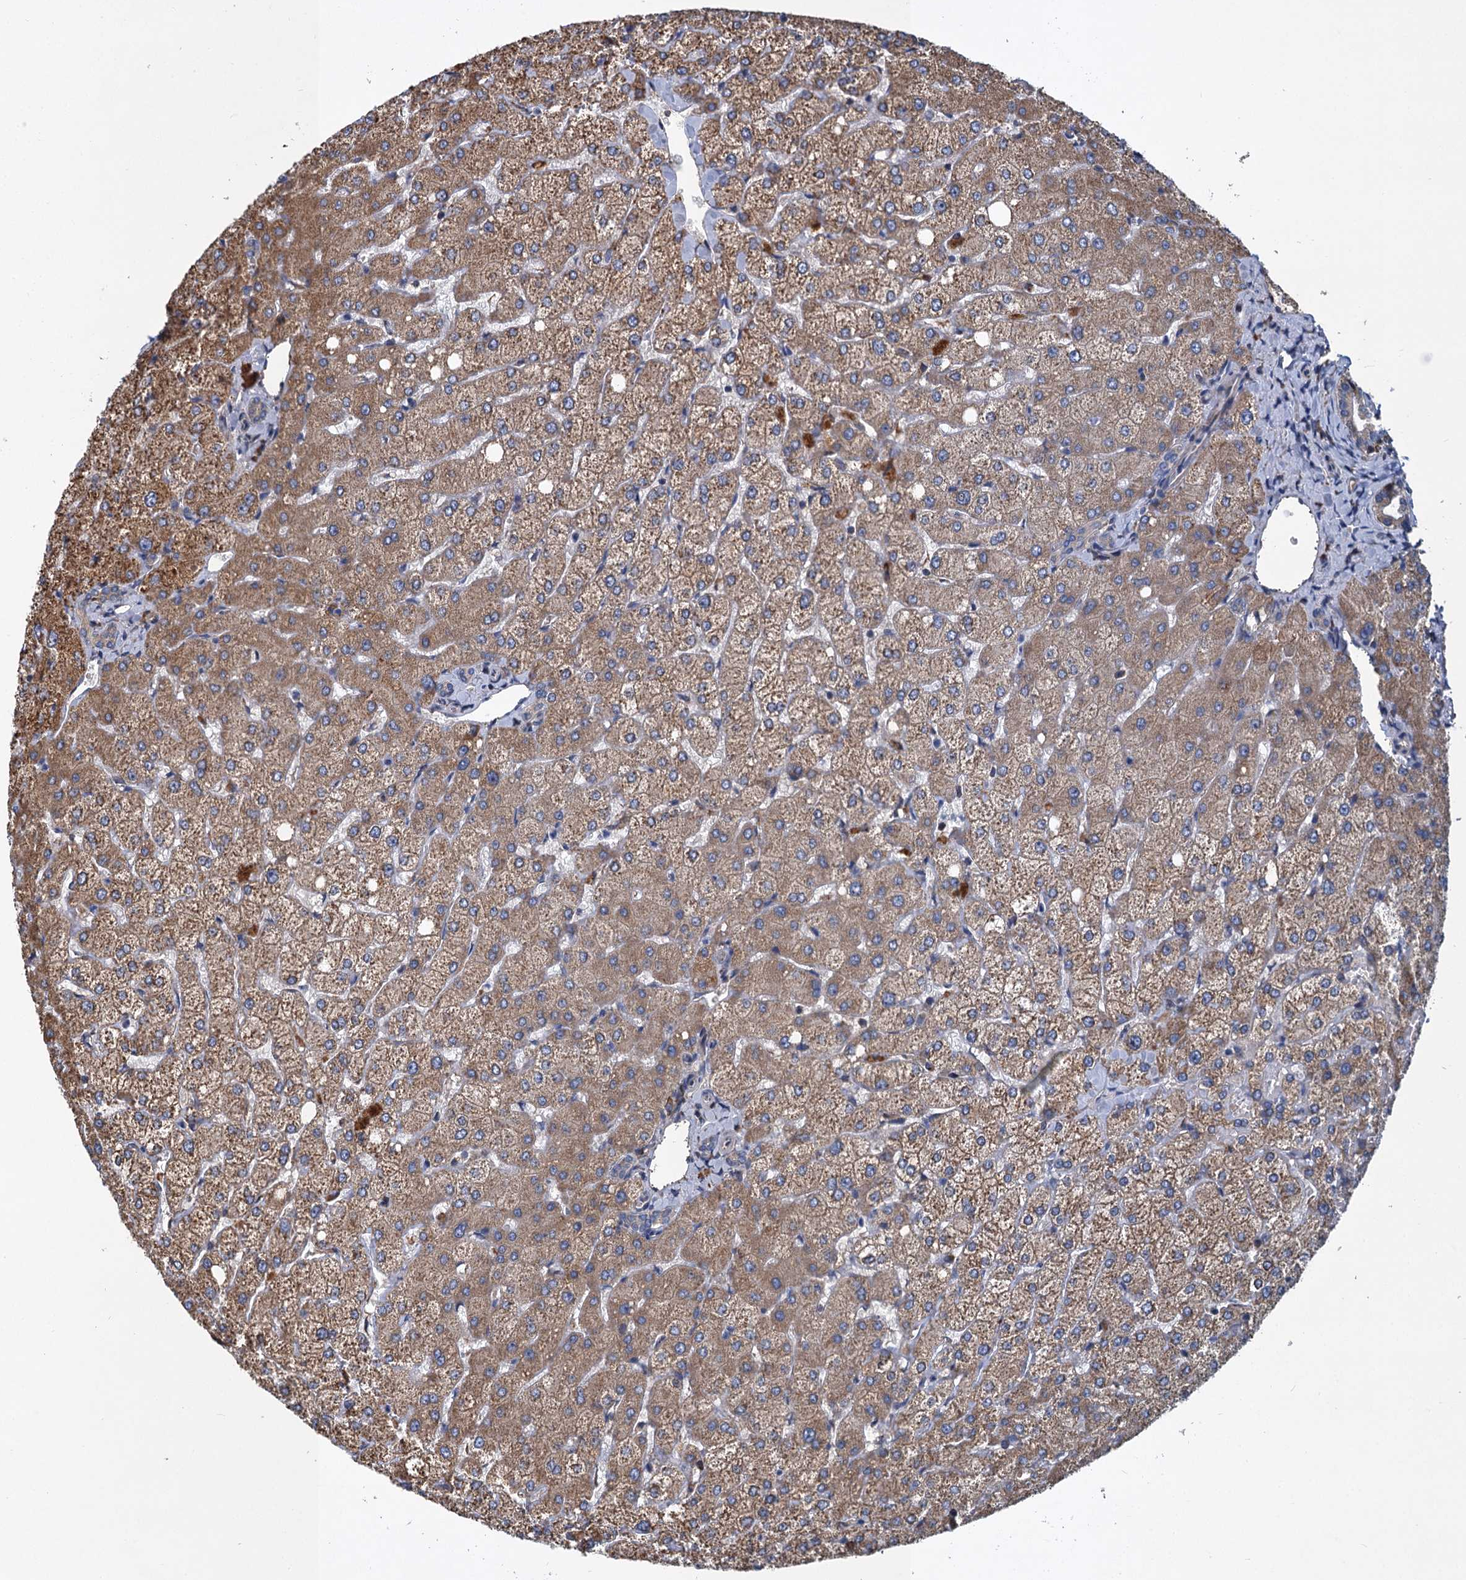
{"staining": {"intensity": "weak", "quantity": ">75%", "location": "cytoplasmic/membranous"}, "tissue": "liver", "cell_type": "Cholangiocytes", "image_type": "normal", "snomed": [{"axis": "morphology", "description": "Normal tissue, NOS"}, {"axis": "topography", "description": "Liver"}], "caption": "About >75% of cholangiocytes in normal human liver reveal weak cytoplasmic/membranous protein positivity as visualized by brown immunohistochemical staining.", "gene": "LINS1", "patient": {"sex": "female", "age": 54}}